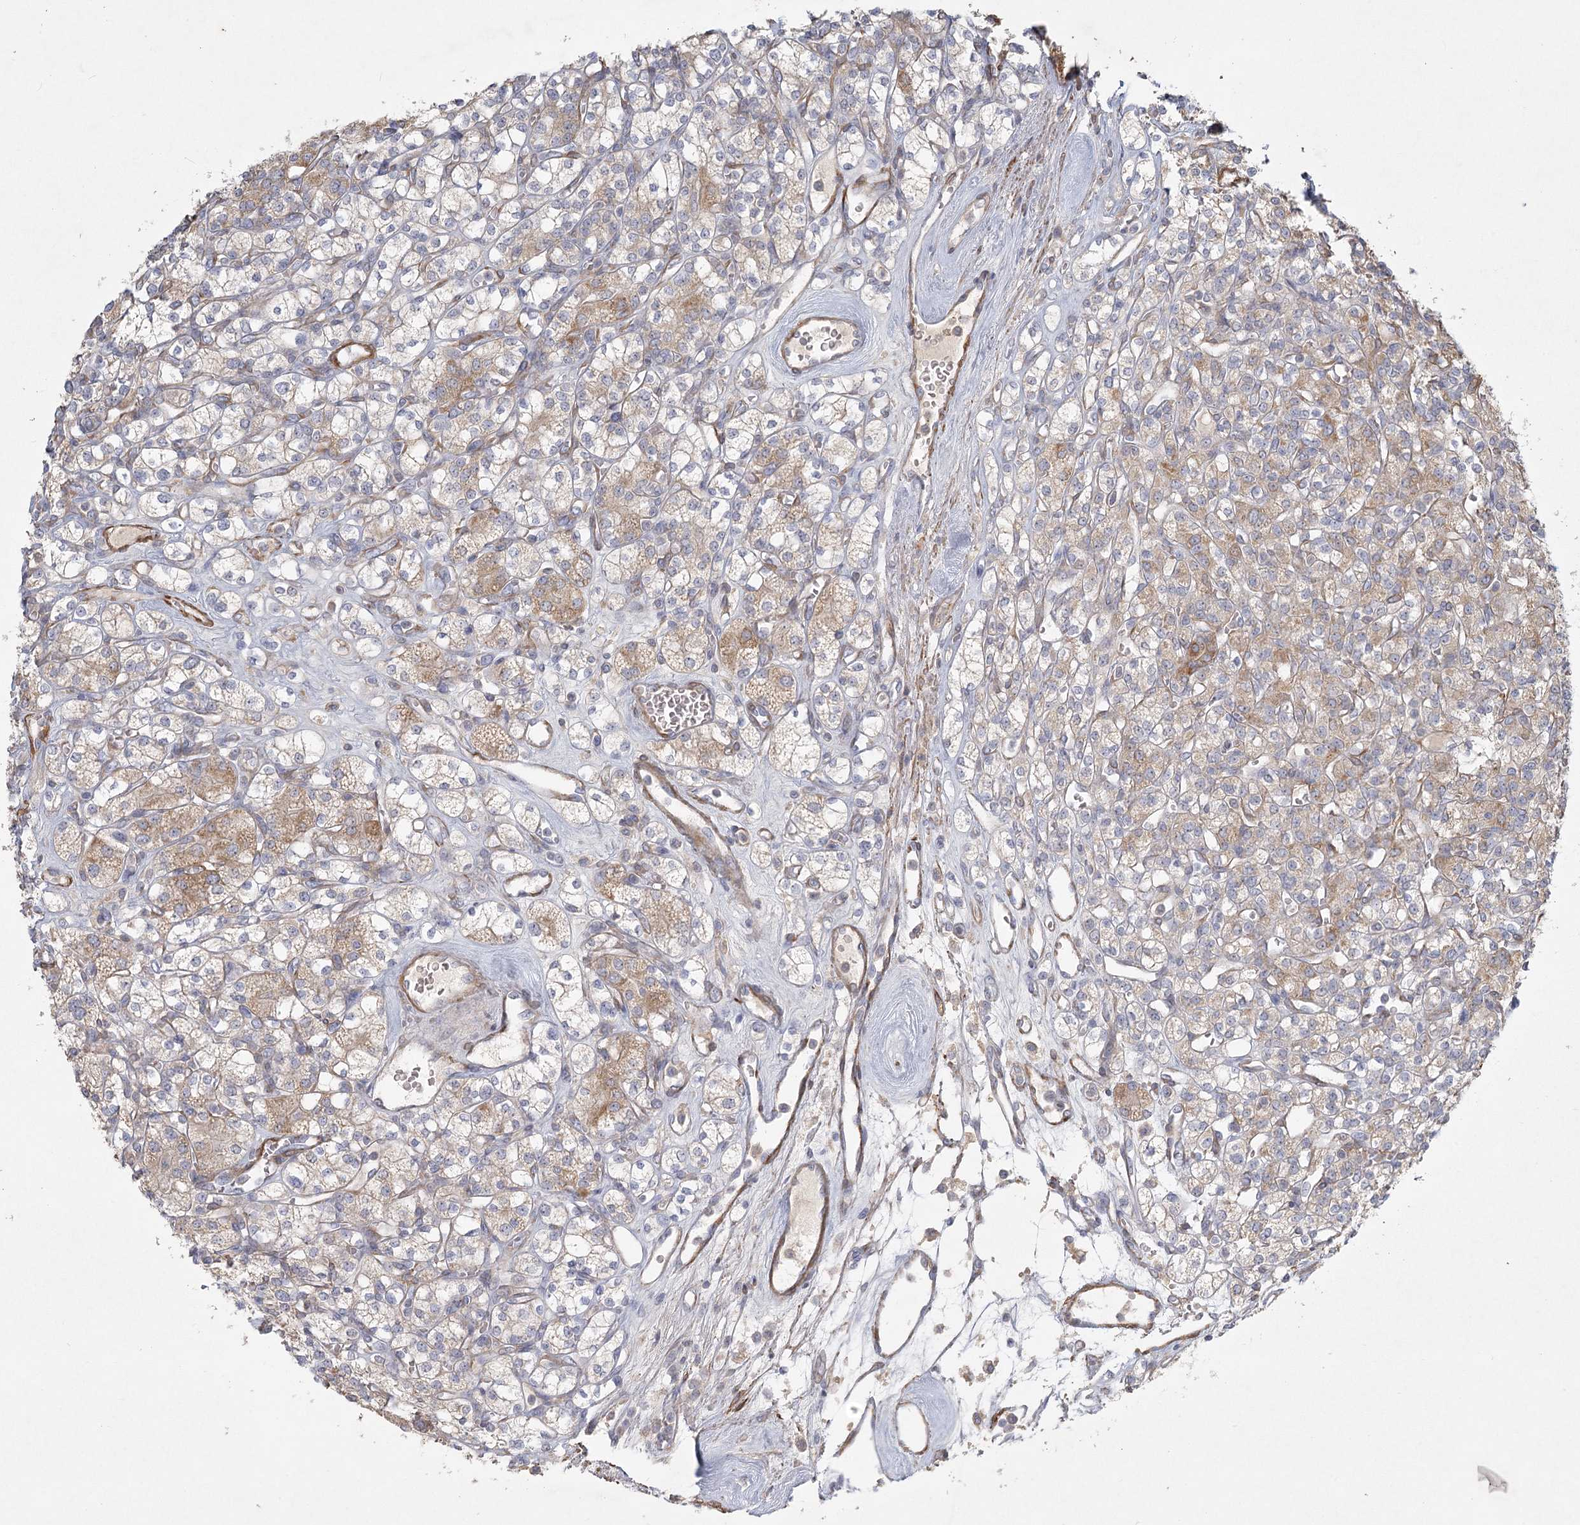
{"staining": {"intensity": "weak", "quantity": ">75%", "location": "cytoplasmic/membranous"}, "tissue": "renal cancer", "cell_type": "Tumor cells", "image_type": "cancer", "snomed": [{"axis": "morphology", "description": "Adenocarcinoma, NOS"}, {"axis": "topography", "description": "Kidney"}], "caption": "Adenocarcinoma (renal) was stained to show a protein in brown. There is low levels of weak cytoplasmic/membranous positivity in approximately >75% of tumor cells.", "gene": "INPP4B", "patient": {"sex": "male", "age": 77}}